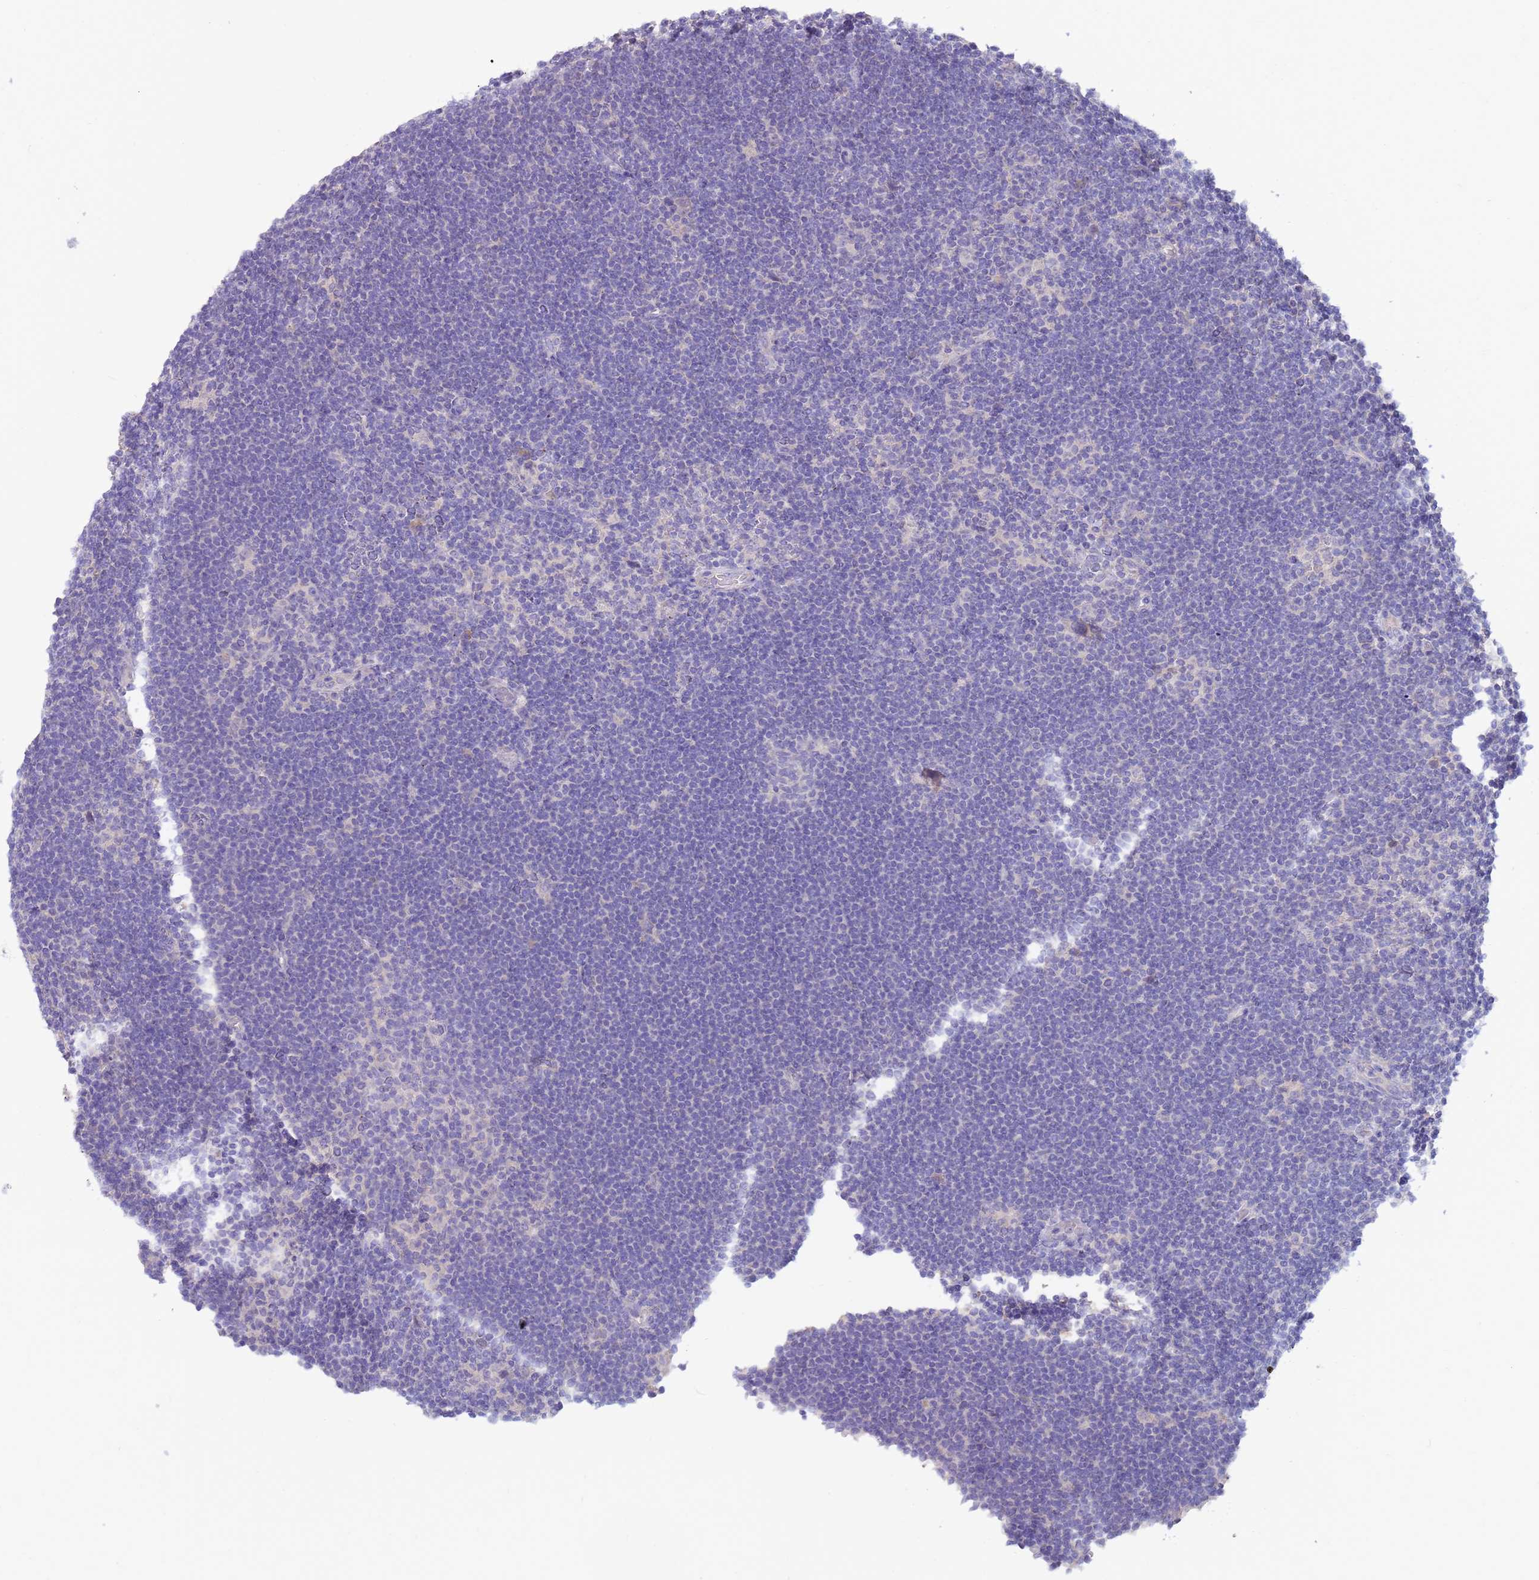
{"staining": {"intensity": "negative", "quantity": "none", "location": "none"}, "tissue": "lymphoma", "cell_type": "Tumor cells", "image_type": "cancer", "snomed": [{"axis": "morphology", "description": "Hodgkin's disease, NOS"}, {"axis": "topography", "description": "Lymph node"}], "caption": "A high-resolution image shows immunohistochemistry (IHC) staining of lymphoma, which displays no significant staining in tumor cells.", "gene": "SLC44A4", "patient": {"sex": "female", "age": 57}}